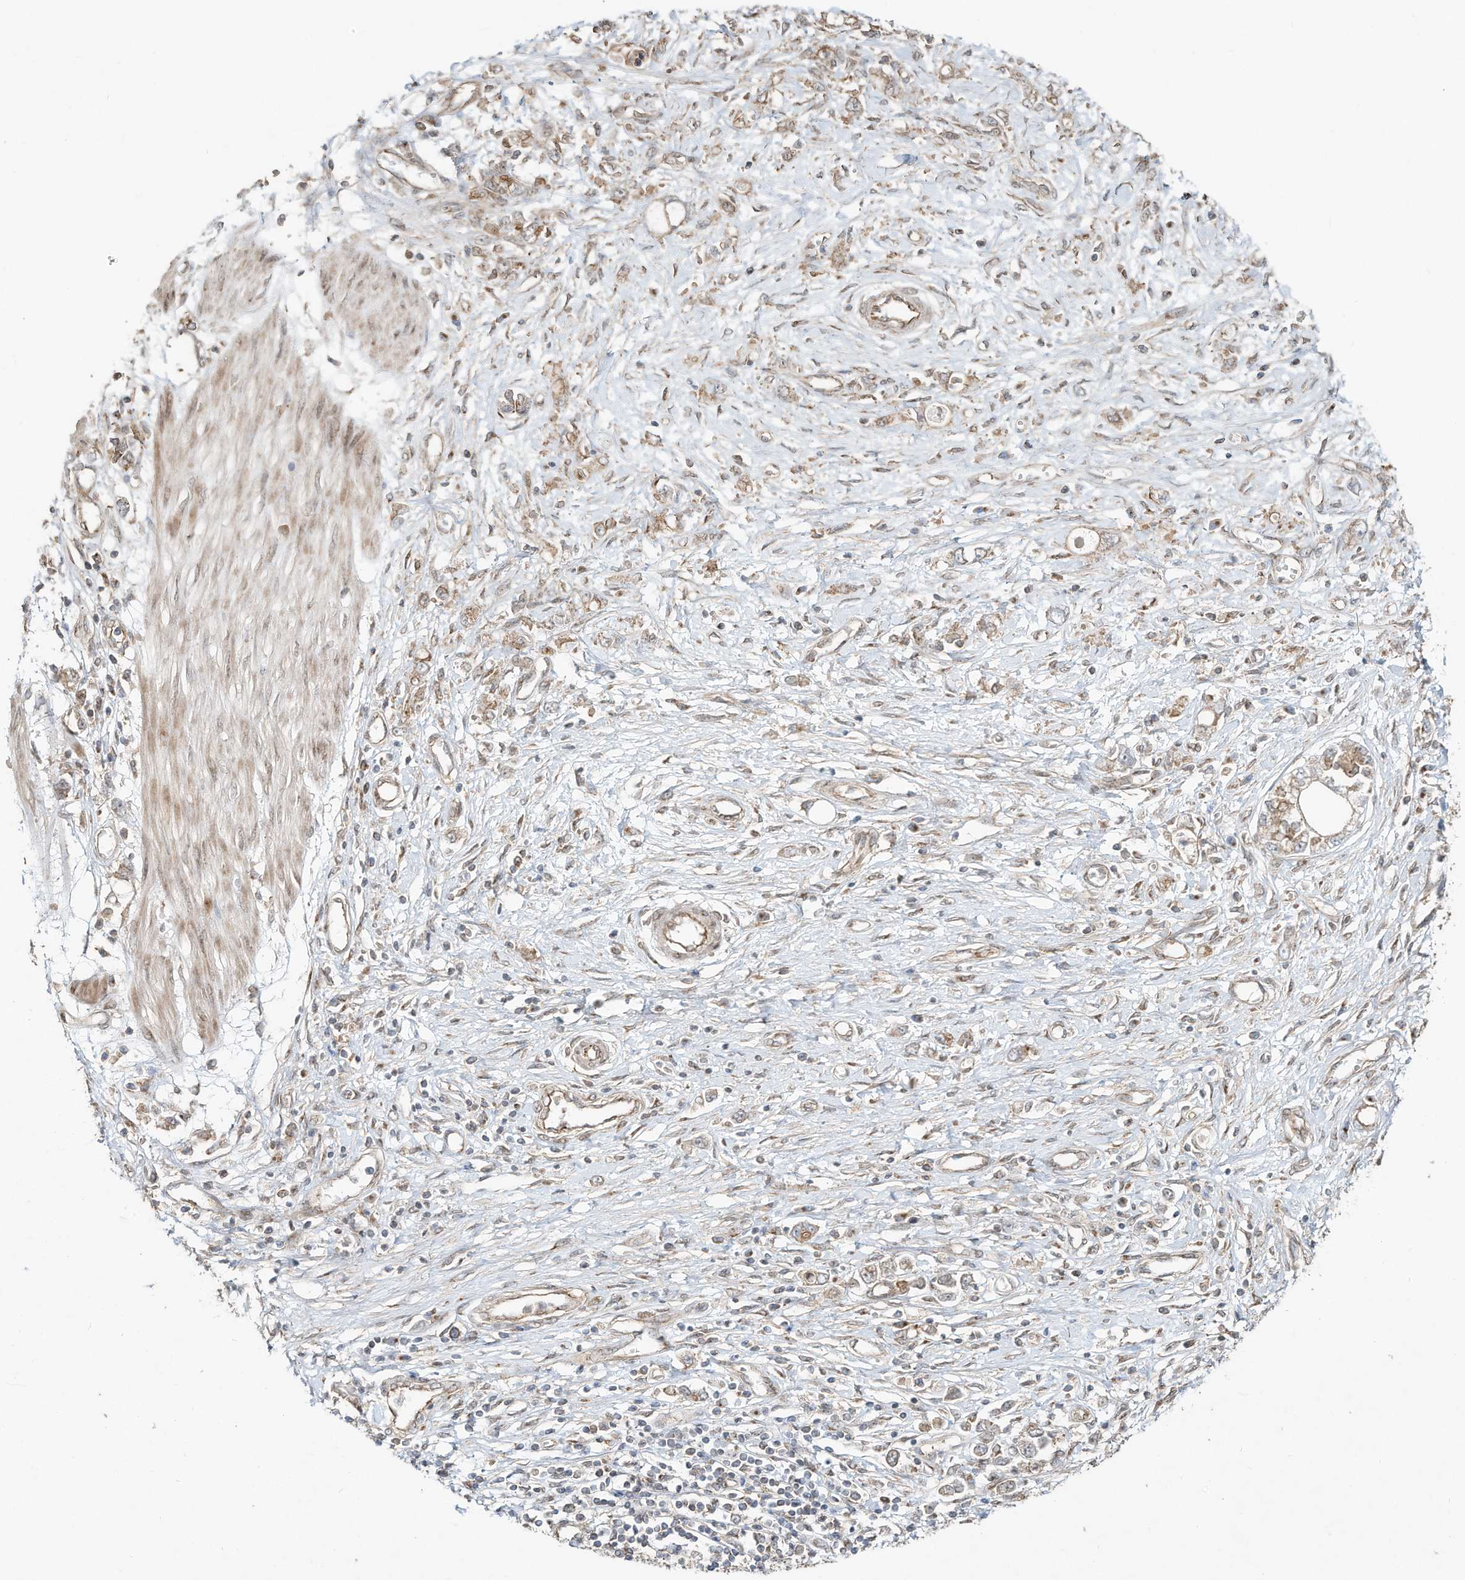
{"staining": {"intensity": "moderate", "quantity": ">75%", "location": "cytoplasmic/membranous"}, "tissue": "stomach cancer", "cell_type": "Tumor cells", "image_type": "cancer", "snomed": [{"axis": "morphology", "description": "Adenocarcinoma, NOS"}, {"axis": "topography", "description": "Stomach"}], "caption": "Immunohistochemistry (IHC) photomicrograph of neoplastic tissue: stomach adenocarcinoma stained using immunohistochemistry shows medium levels of moderate protein expression localized specifically in the cytoplasmic/membranous of tumor cells, appearing as a cytoplasmic/membranous brown color.", "gene": "CUX1", "patient": {"sex": "female", "age": 76}}